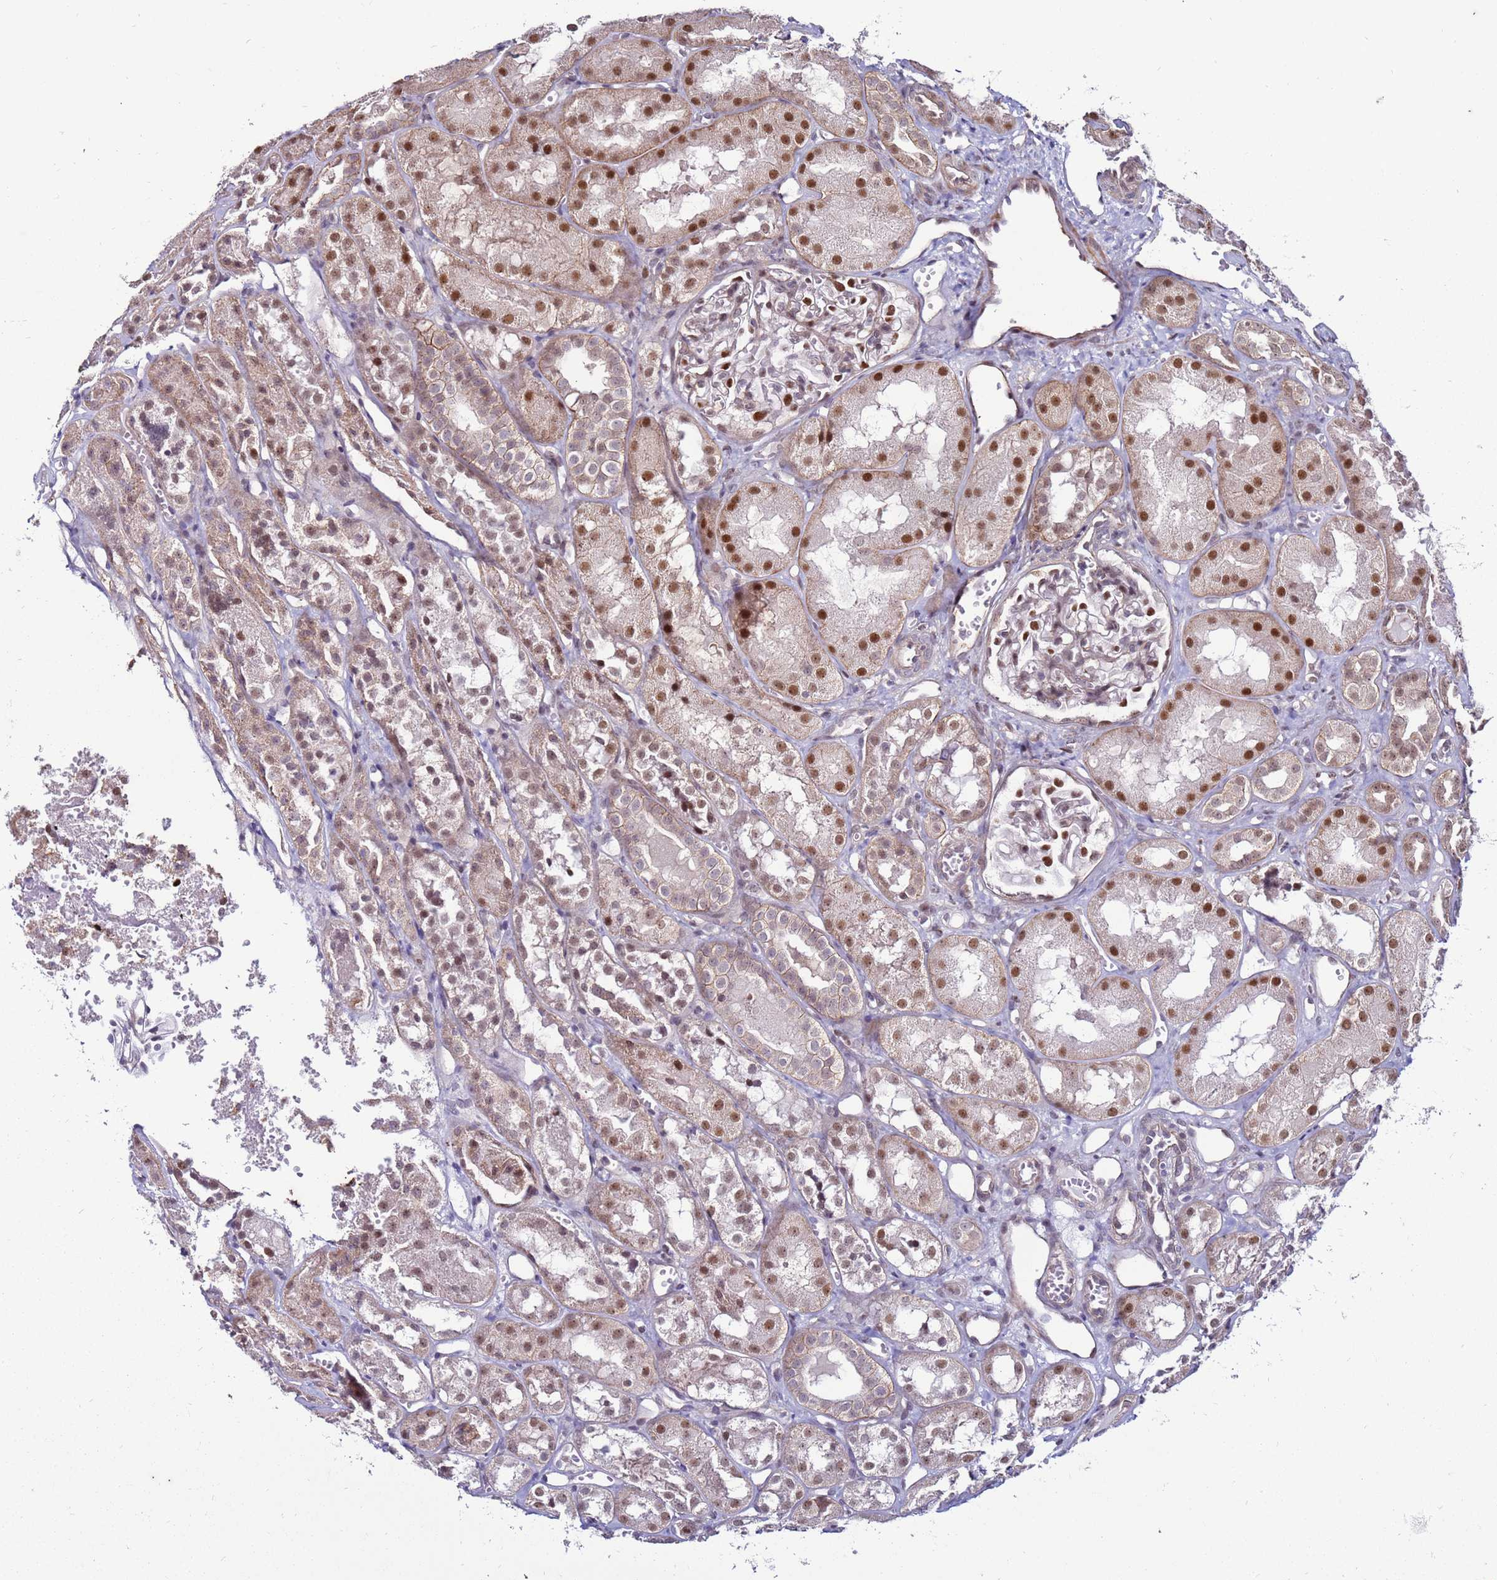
{"staining": {"intensity": "moderate", "quantity": "25%-75%", "location": "nuclear"}, "tissue": "kidney", "cell_type": "Cells in glomeruli", "image_type": "normal", "snomed": [{"axis": "morphology", "description": "Normal tissue, NOS"}, {"axis": "topography", "description": "Kidney"}], "caption": "Kidney stained with IHC exhibits moderate nuclear expression in about 25%-75% of cells in glomeruli.", "gene": "KPNA4", "patient": {"sex": "male", "age": 16}}